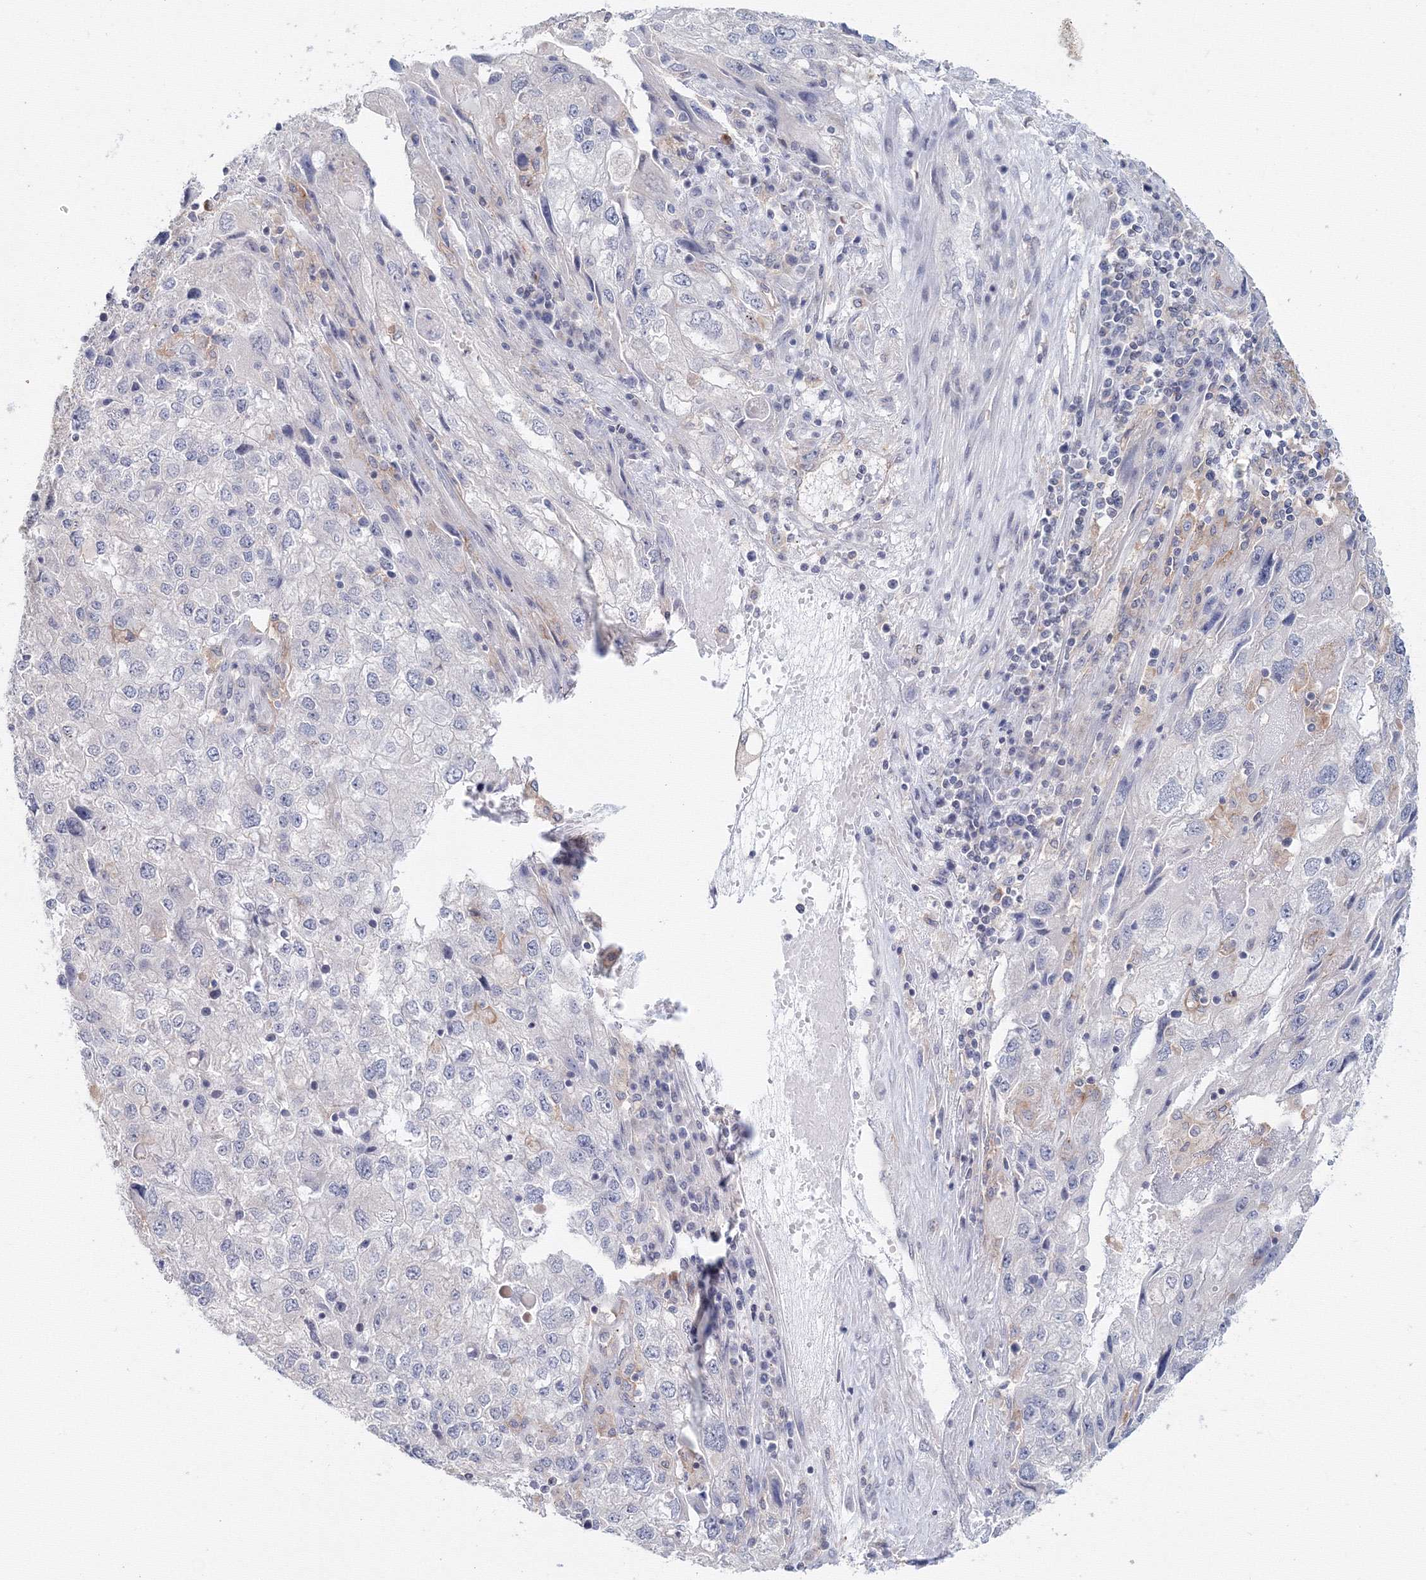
{"staining": {"intensity": "negative", "quantity": "none", "location": "none"}, "tissue": "endometrial cancer", "cell_type": "Tumor cells", "image_type": "cancer", "snomed": [{"axis": "morphology", "description": "Adenocarcinoma, NOS"}, {"axis": "topography", "description": "Endometrium"}], "caption": "This is a photomicrograph of immunohistochemistry (IHC) staining of endometrial adenocarcinoma, which shows no positivity in tumor cells. Brightfield microscopy of IHC stained with DAB (3,3'-diaminobenzidine) (brown) and hematoxylin (blue), captured at high magnification.", "gene": "SLC7A7", "patient": {"sex": "female", "age": 49}}